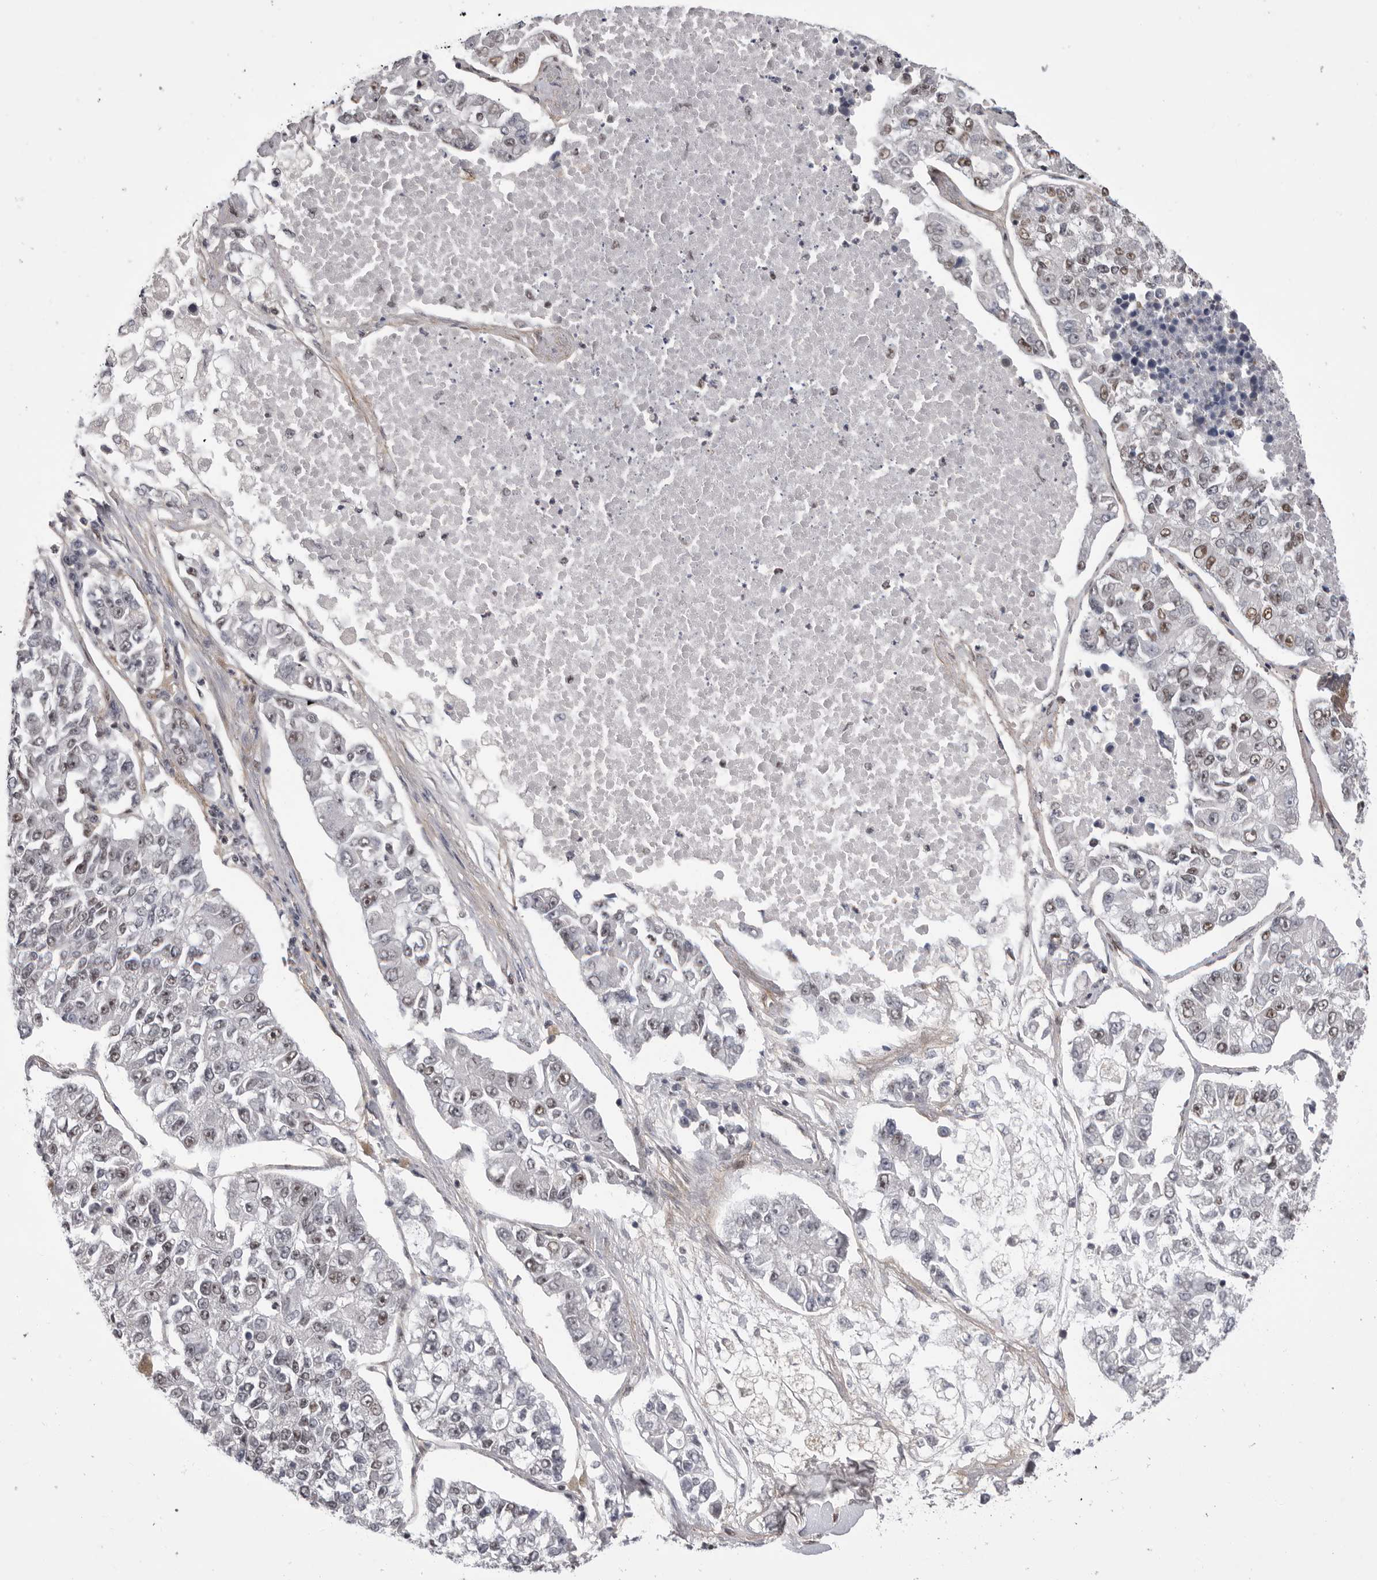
{"staining": {"intensity": "weak", "quantity": "25%-75%", "location": "nuclear"}, "tissue": "lung cancer", "cell_type": "Tumor cells", "image_type": "cancer", "snomed": [{"axis": "morphology", "description": "Adenocarcinoma, NOS"}, {"axis": "topography", "description": "Lung"}], "caption": "IHC image of neoplastic tissue: lung cancer (adenocarcinoma) stained using immunohistochemistry (IHC) exhibits low levels of weak protein expression localized specifically in the nuclear of tumor cells, appearing as a nuclear brown color.", "gene": "PPP1R8", "patient": {"sex": "male", "age": 49}}